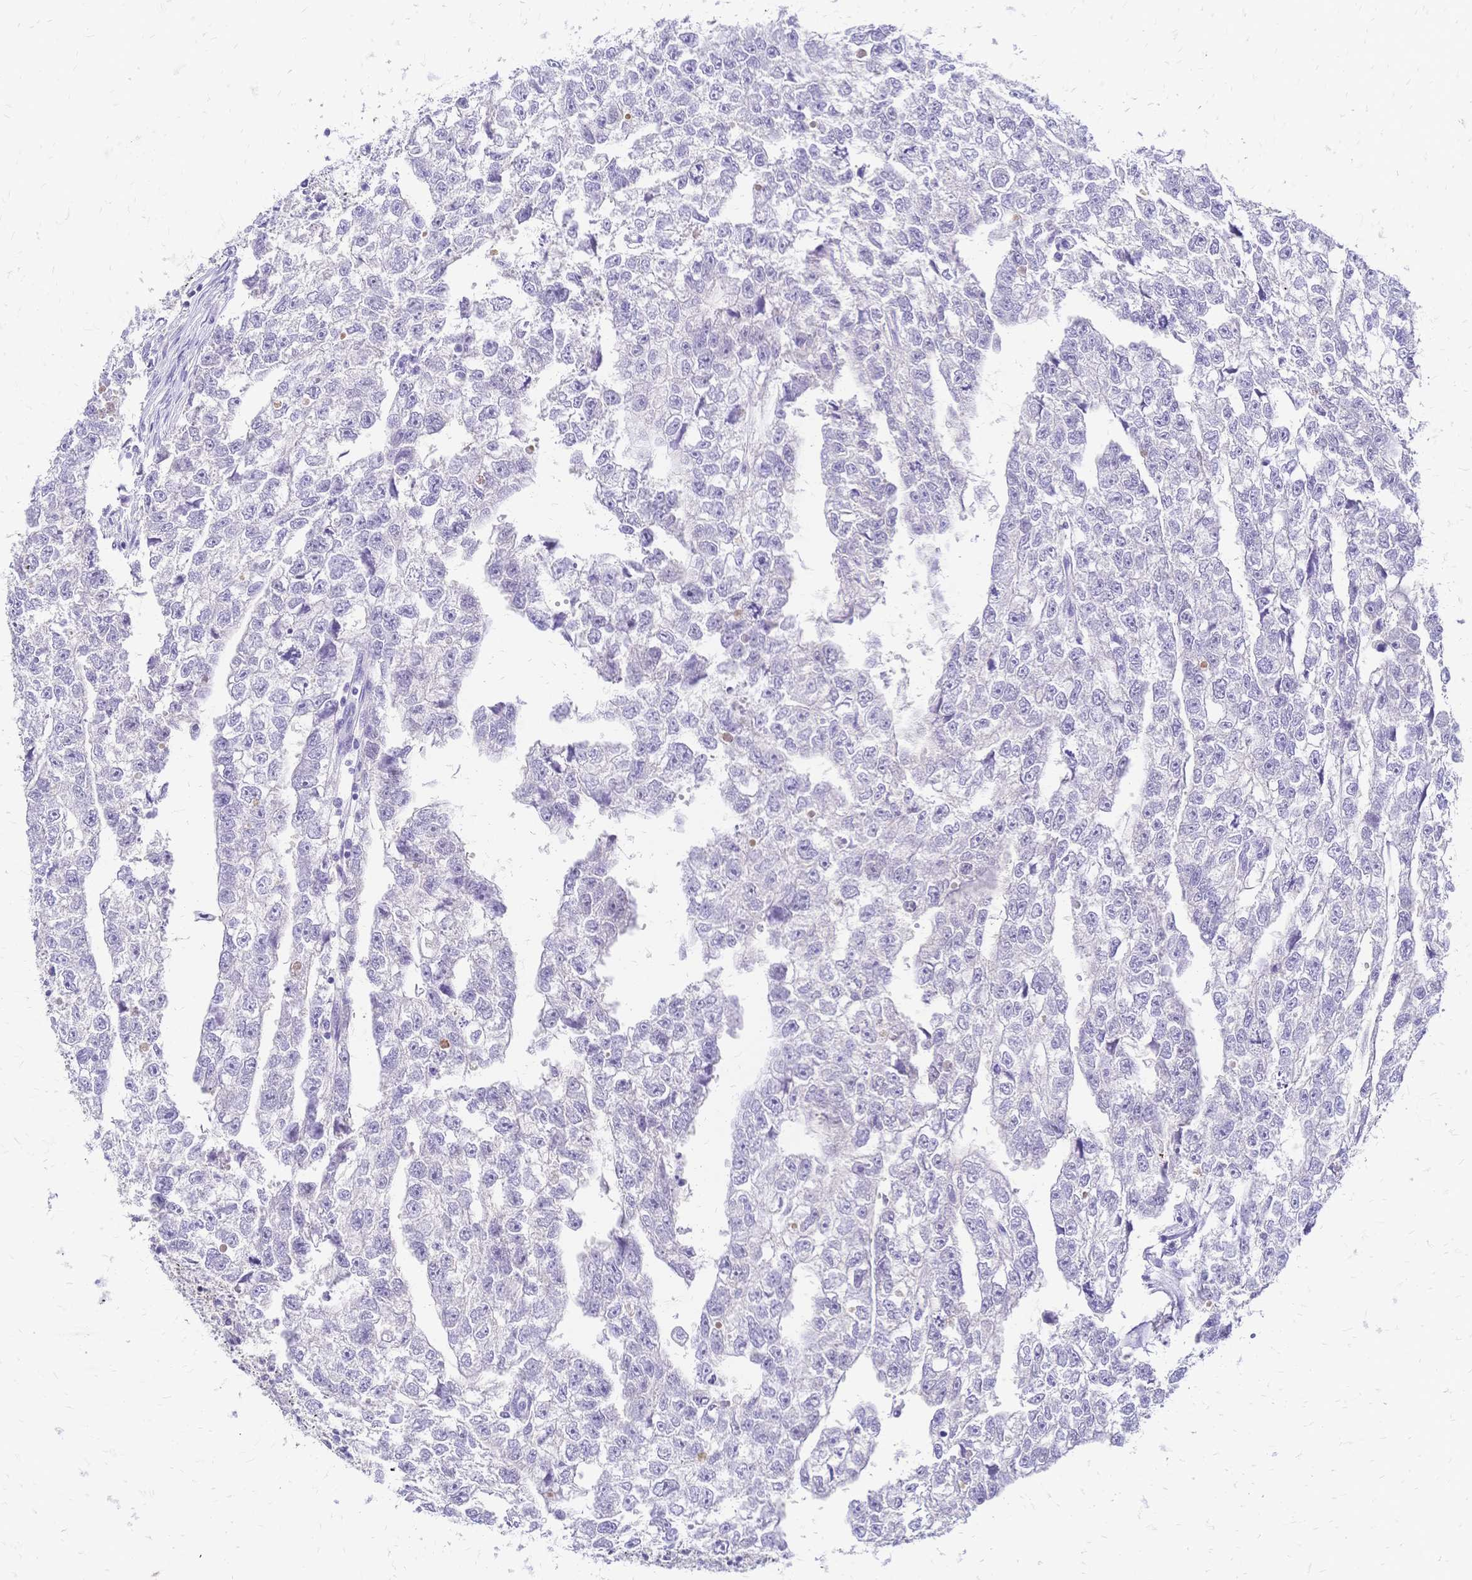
{"staining": {"intensity": "negative", "quantity": "none", "location": "none"}, "tissue": "testis cancer", "cell_type": "Tumor cells", "image_type": "cancer", "snomed": [{"axis": "morphology", "description": "Carcinoma, Embryonal, NOS"}, {"axis": "morphology", "description": "Teratoma, malignant, NOS"}, {"axis": "topography", "description": "Testis"}], "caption": "Immunohistochemistry of human testis cancer exhibits no positivity in tumor cells.", "gene": "FA2H", "patient": {"sex": "male", "age": 44}}